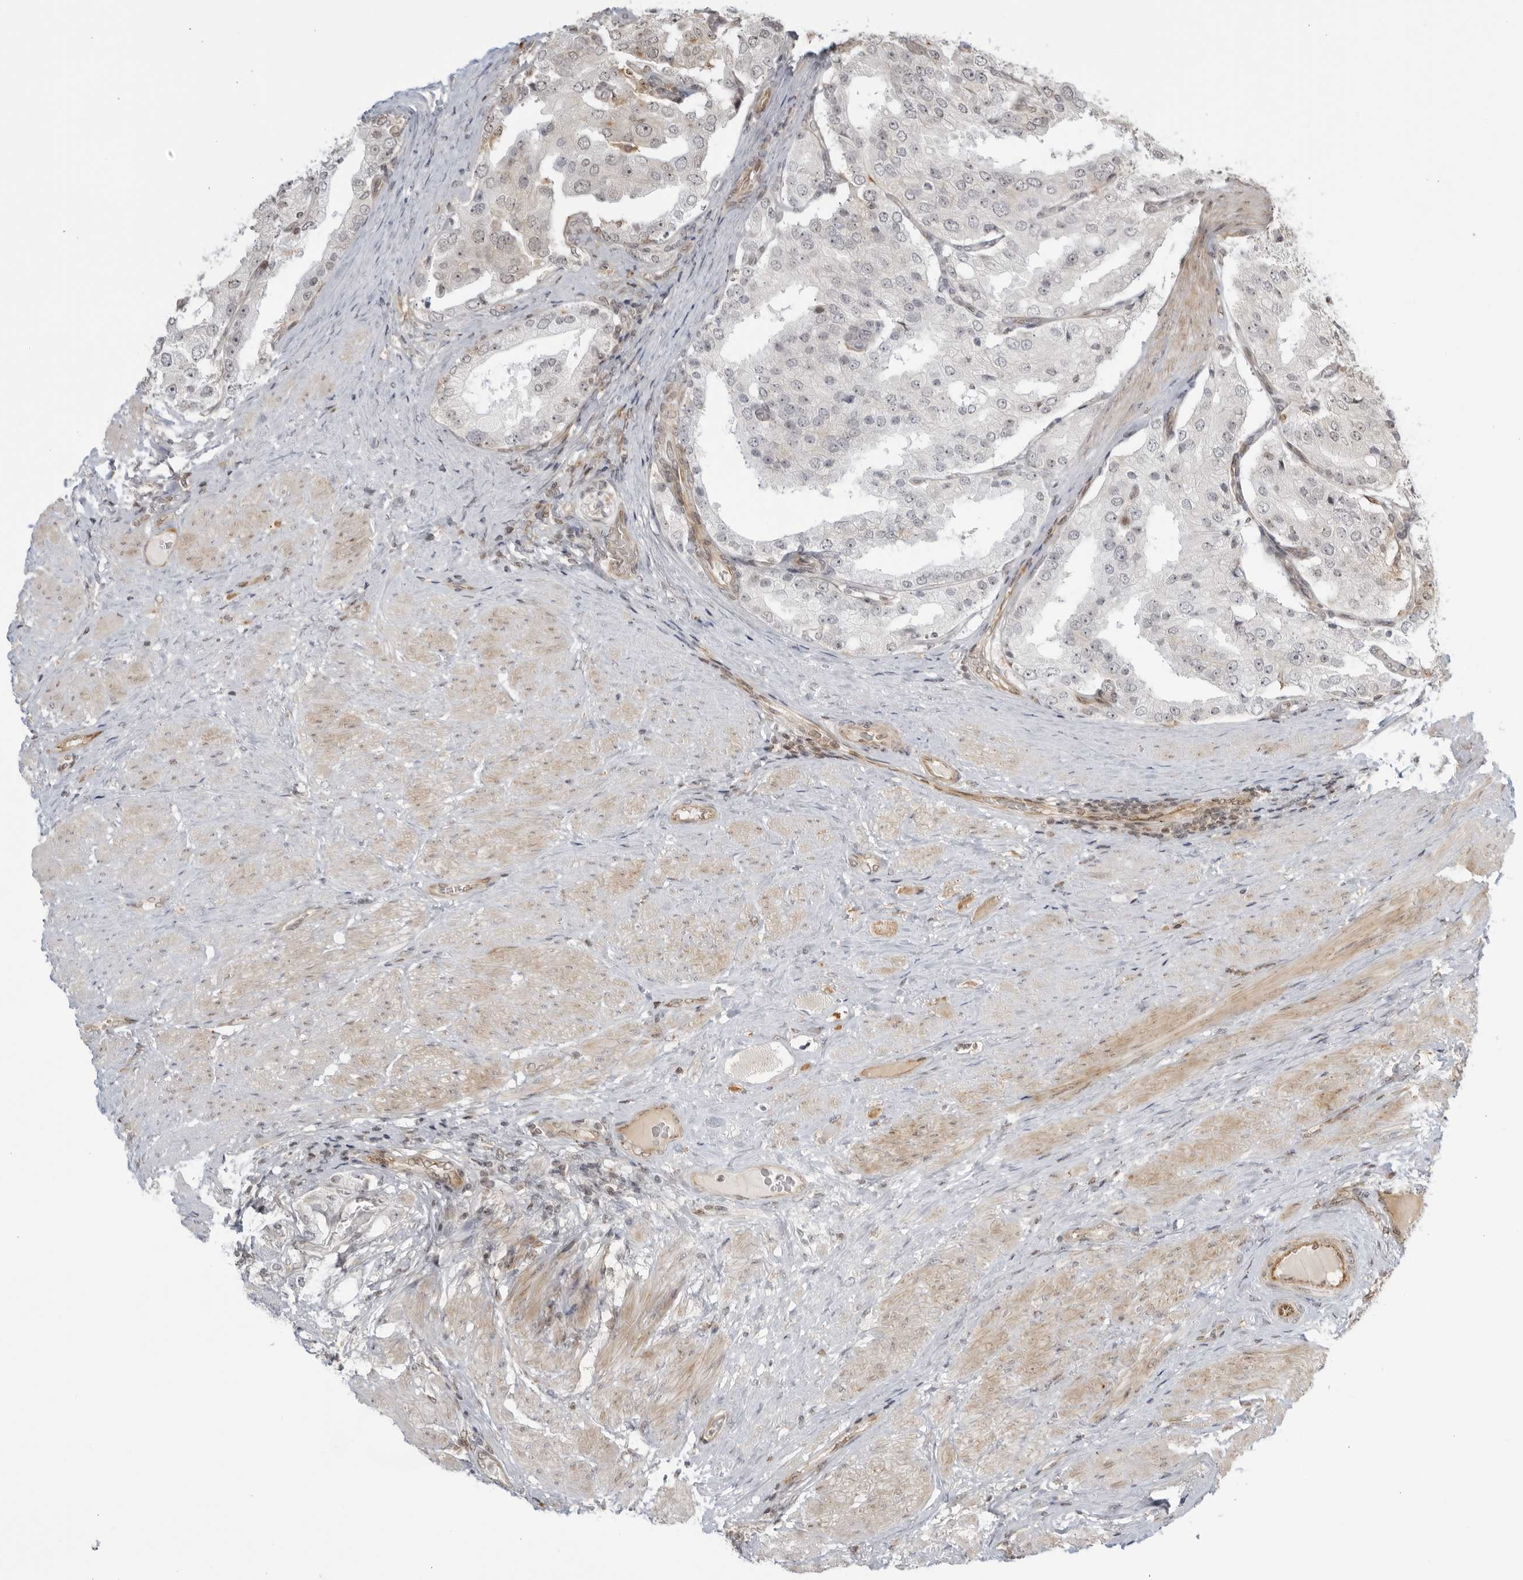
{"staining": {"intensity": "negative", "quantity": "none", "location": "none"}, "tissue": "prostate cancer", "cell_type": "Tumor cells", "image_type": "cancer", "snomed": [{"axis": "morphology", "description": "Adenocarcinoma, High grade"}, {"axis": "topography", "description": "Prostate"}], "caption": "The image shows no significant staining in tumor cells of prostate cancer (adenocarcinoma (high-grade)).", "gene": "TCF21", "patient": {"sex": "male", "age": 50}}